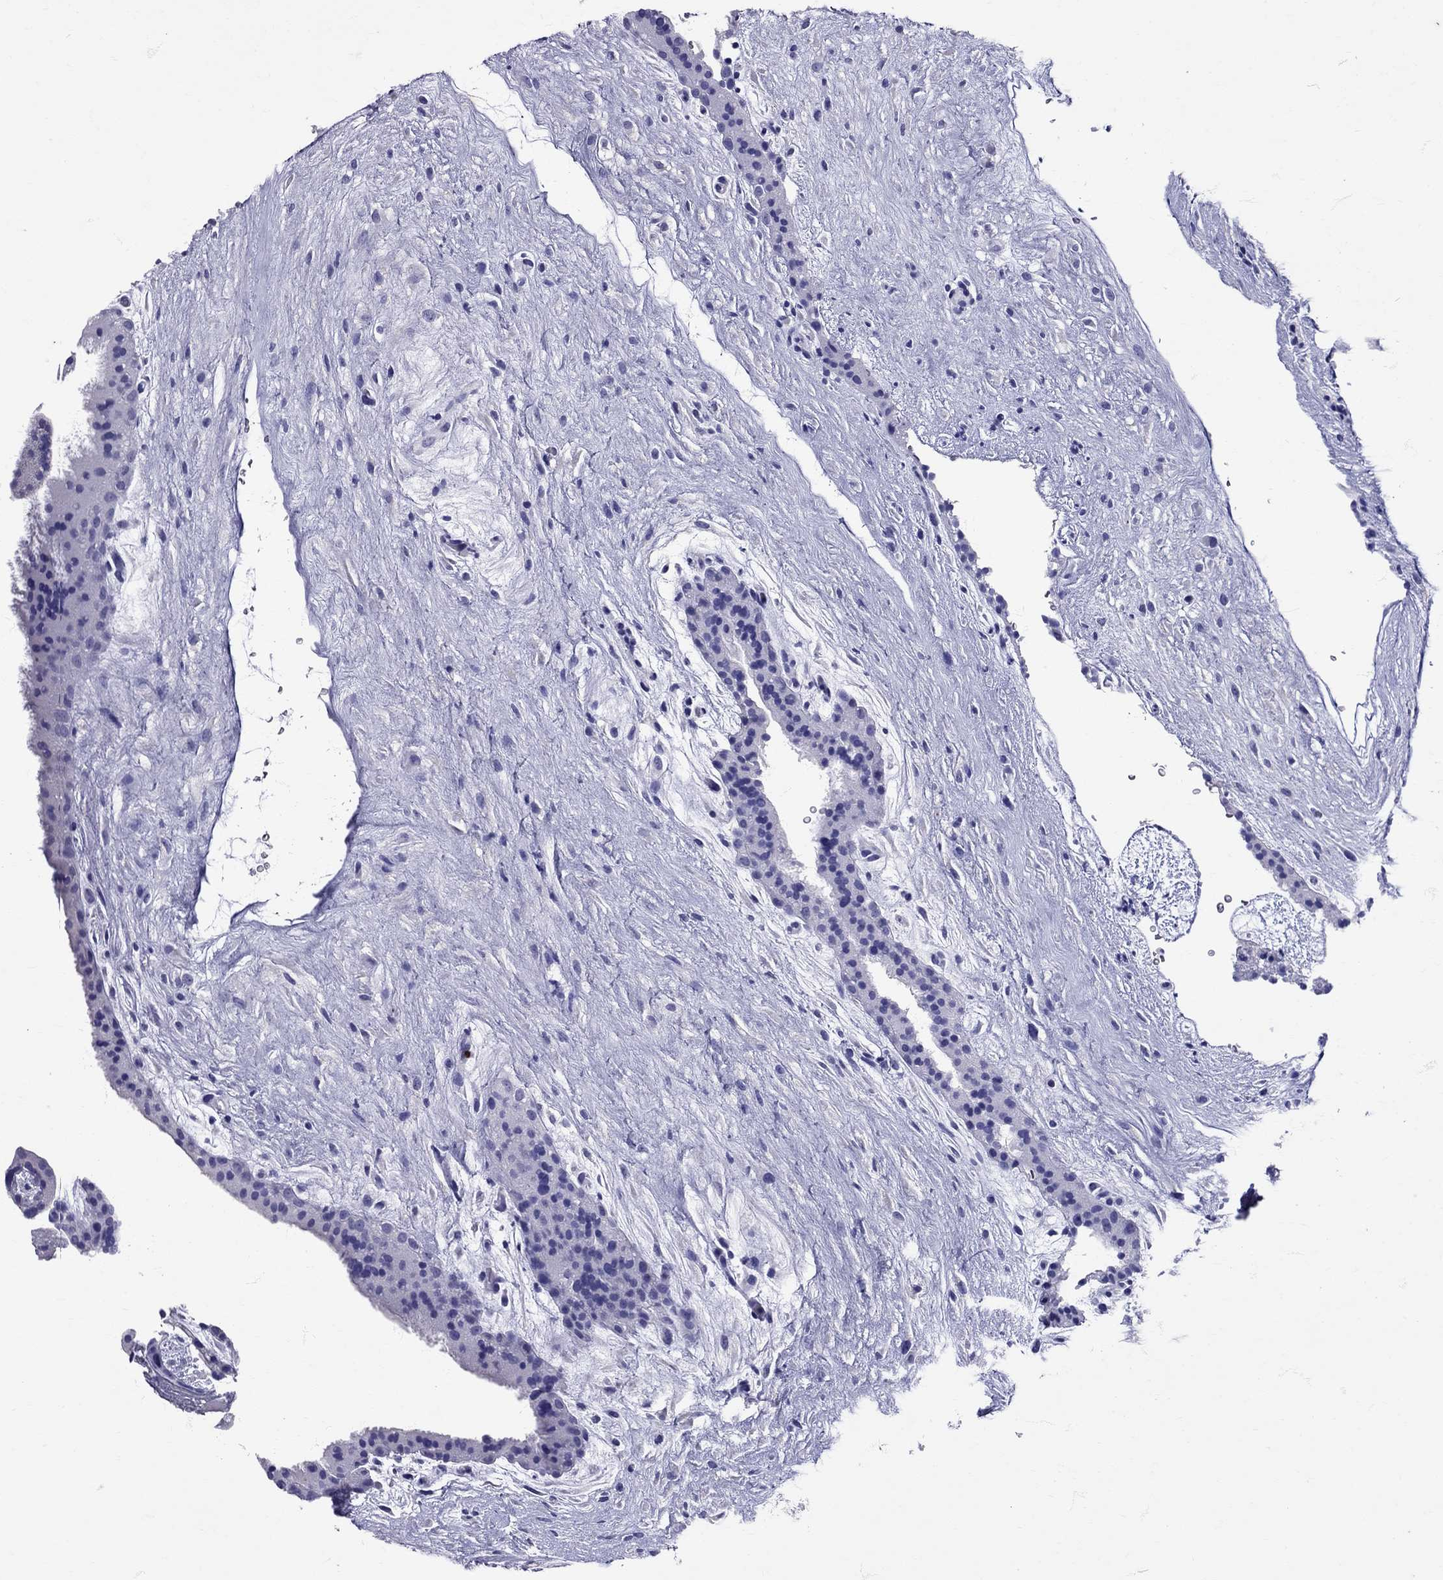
{"staining": {"intensity": "negative", "quantity": "none", "location": "none"}, "tissue": "placenta", "cell_type": "Decidual cells", "image_type": "normal", "snomed": [{"axis": "morphology", "description": "Normal tissue, NOS"}, {"axis": "topography", "description": "Placenta"}], "caption": "Immunohistochemical staining of normal human placenta demonstrates no significant staining in decidual cells. The staining was performed using DAB to visualize the protein expression in brown, while the nuclei were stained in blue with hematoxylin (Magnification: 20x).", "gene": "AVP", "patient": {"sex": "female", "age": 19}}